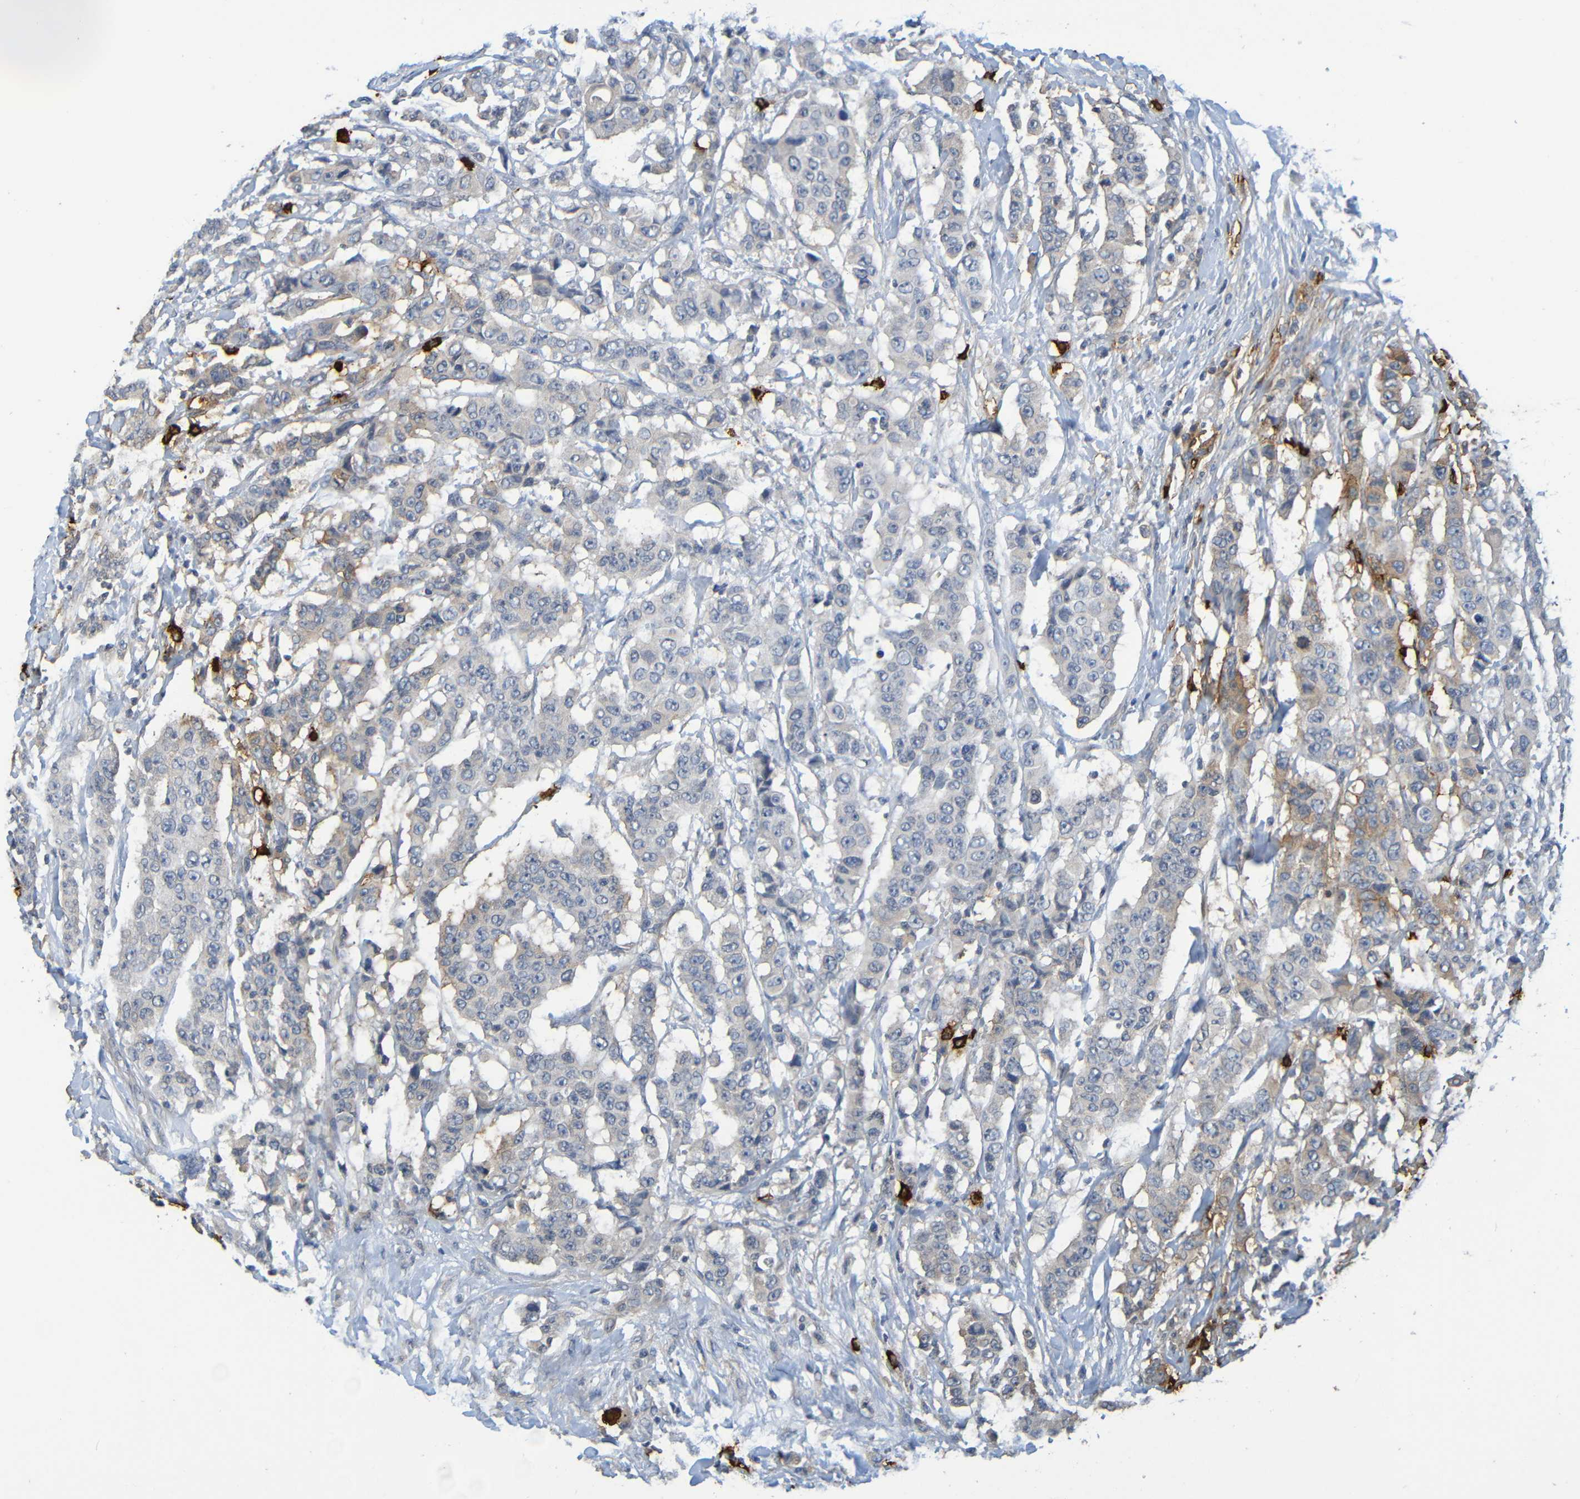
{"staining": {"intensity": "negative", "quantity": "none", "location": "none"}, "tissue": "breast cancer", "cell_type": "Tumor cells", "image_type": "cancer", "snomed": [{"axis": "morphology", "description": "Duct carcinoma"}, {"axis": "topography", "description": "Breast"}], "caption": "Immunohistochemistry histopathology image of neoplastic tissue: breast intraductal carcinoma stained with DAB exhibits no significant protein staining in tumor cells. The staining was performed using DAB (3,3'-diaminobenzidine) to visualize the protein expression in brown, while the nuclei were stained in blue with hematoxylin (Magnification: 20x).", "gene": "C3AR1", "patient": {"sex": "female", "age": 40}}